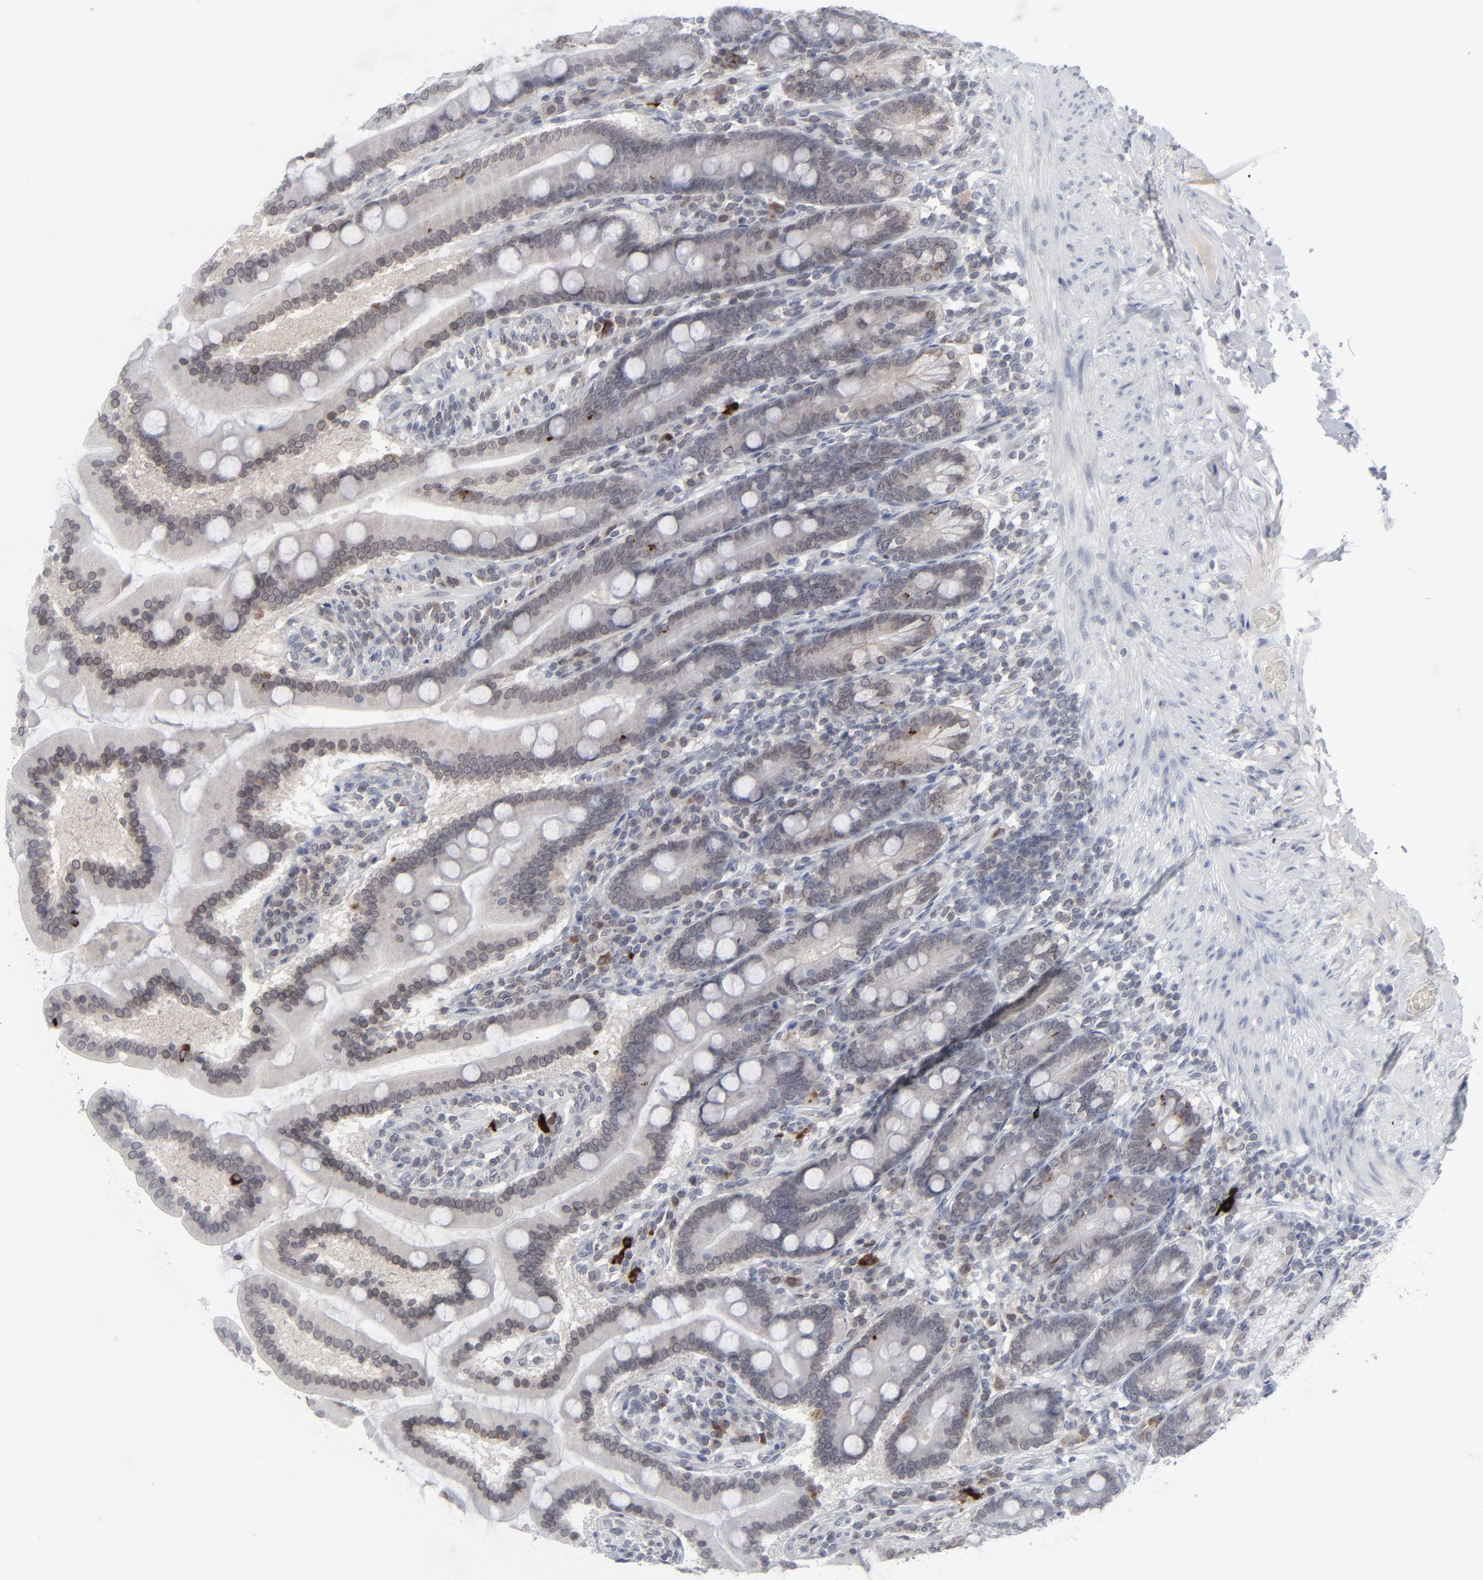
{"staining": {"intensity": "weak", "quantity": "25%-75%", "location": "cytoplasmic/membranous,nuclear"}, "tissue": "duodenum", "cell_type": "Glandular cells", "image_type": "normal", "snomed": [{"axis": "morphology", "description": "Normal tissue, NOS"}, {"axis": "topography", "description": "Duodenum"}], "caption": "A low amount of weak cytoplasmic/membranous,nuclear positivity is appreciated in approximately 25%-75% of glandular cells in unremarkable duodenum.", "gene": "NUP88", "patient": {"sex": "female", "age": 64}}